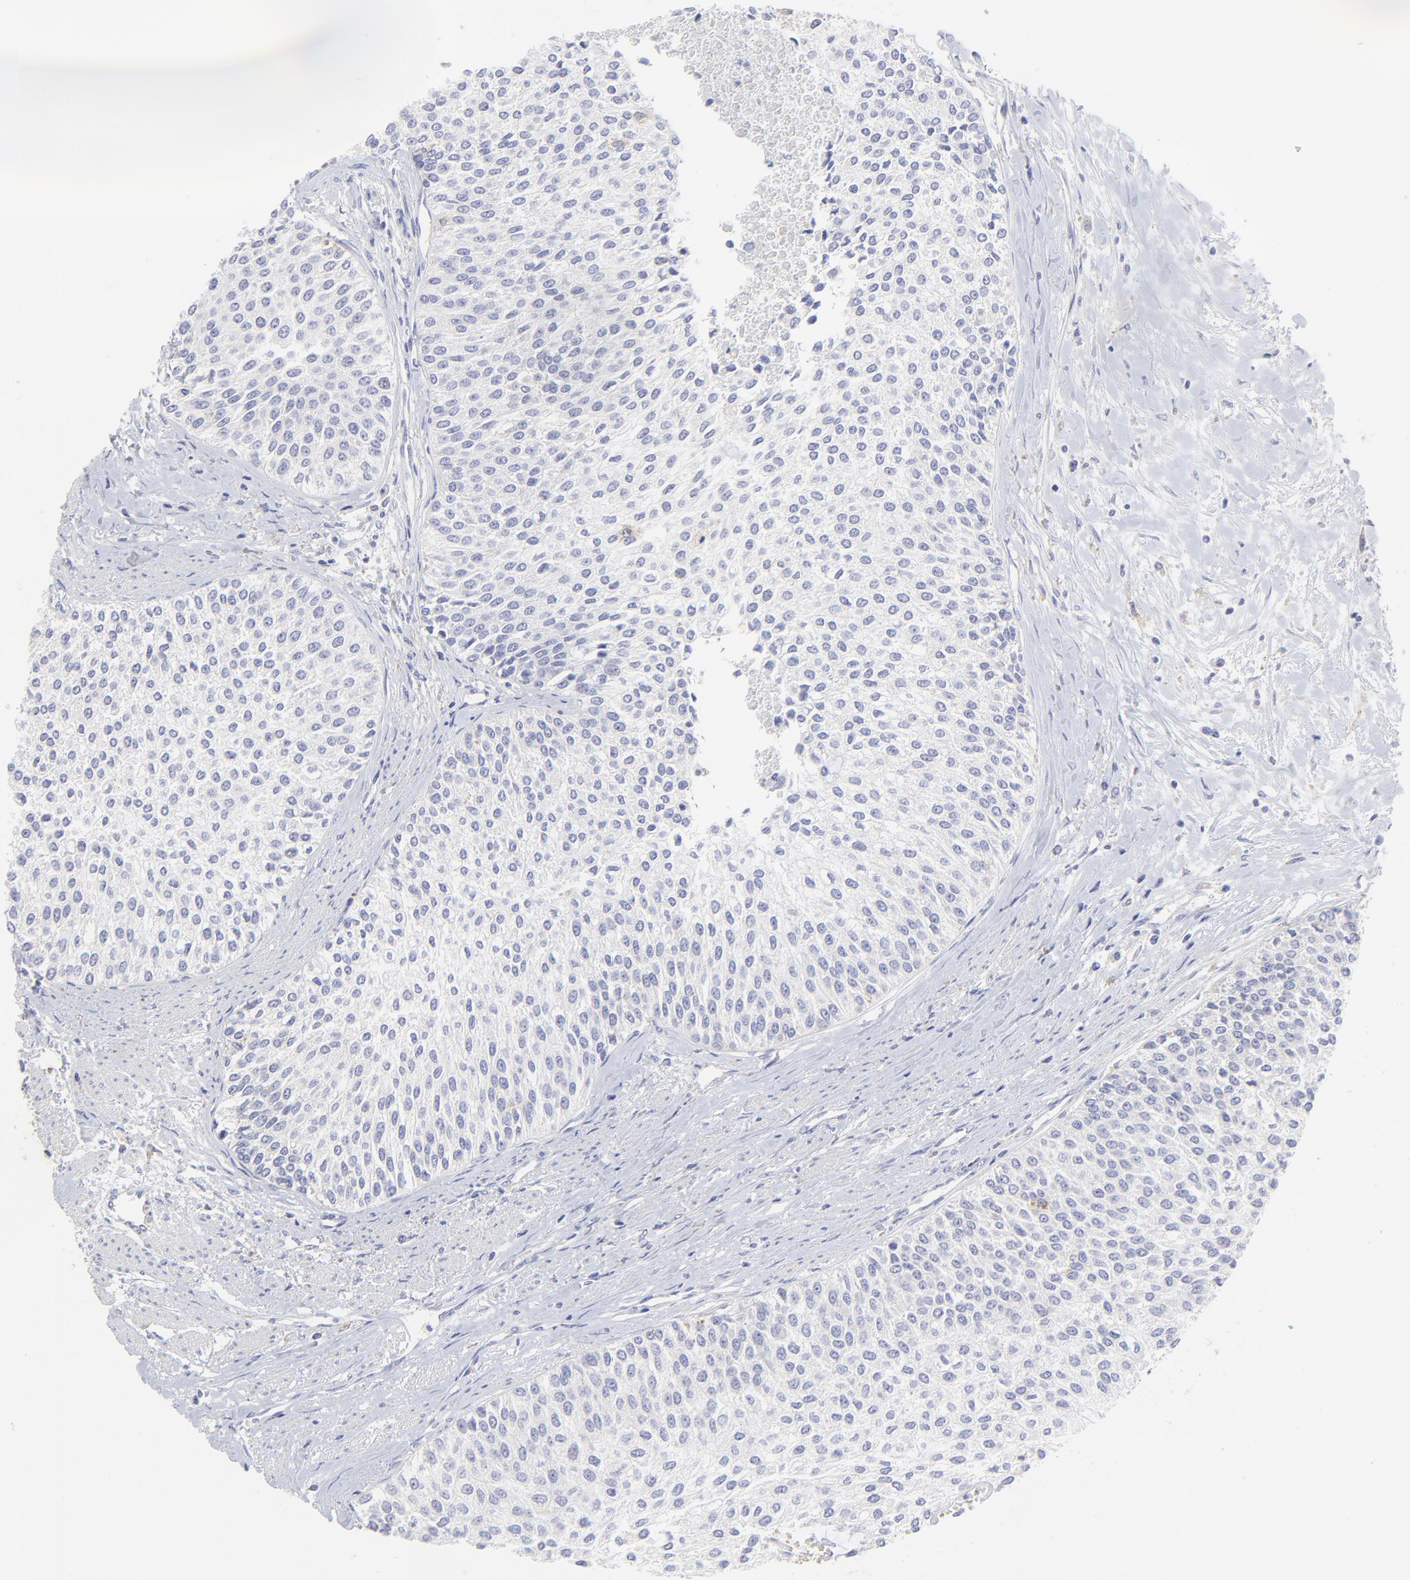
{"staining": {"intensity": "negative", "quantity": "none", "location": "none"}, "tissue": "urothelial cancer", "cell_type": "Tumor cells", "image_type": "cancer", "snomed": [{"axis": "morphology", "description": "Urothelial carcinoma, Low grade"}, {"axis": "topography", "description": "Urinary bladder"}], "caption": "Photomicrograph shows no protein staining in tumor cells of urothelial cancer tissue.", "gene": "LHFPL1", "patient": {"sex": "female", "age": 73}}